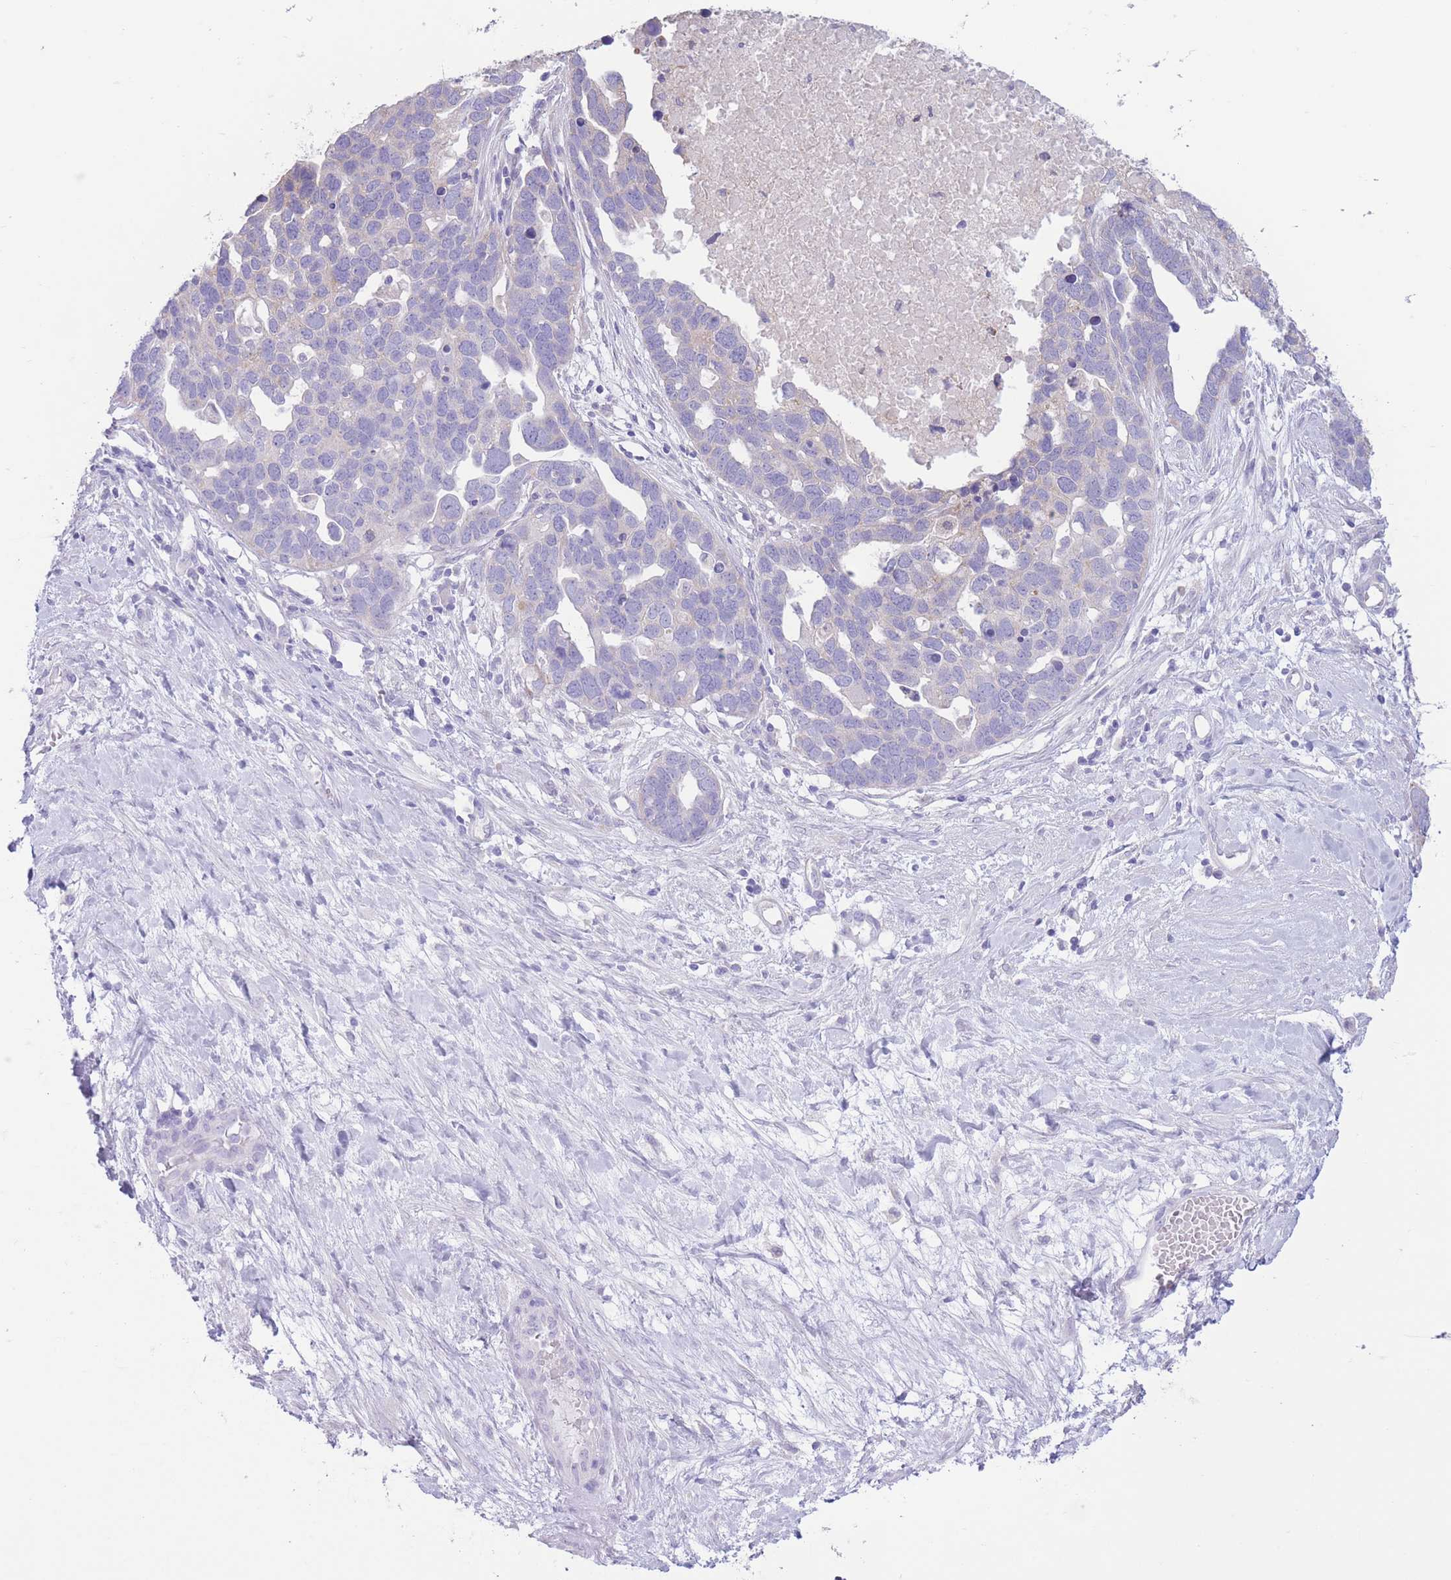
{"staining": {"intensity": "negative", "quantity": "none", "location": "none"}, "tissue": "ovarian cancer", "cell_type": "Tumor cells", "image_type": "cancer", "snomed": [{"axis": "morphology", "description": "Cystadenocarcinoma, serous, NOS"}, {"axis": "topography", "description": "Ovary"}], "caption": "High power microscopy micrograph of an immunohistochemistry image of ovarian cancer (serous cystadenocarcinoma), revealing no significant positivity in tumor cells.", "gene": "FAH", "patient": {"sex": "female", "age": 54}}